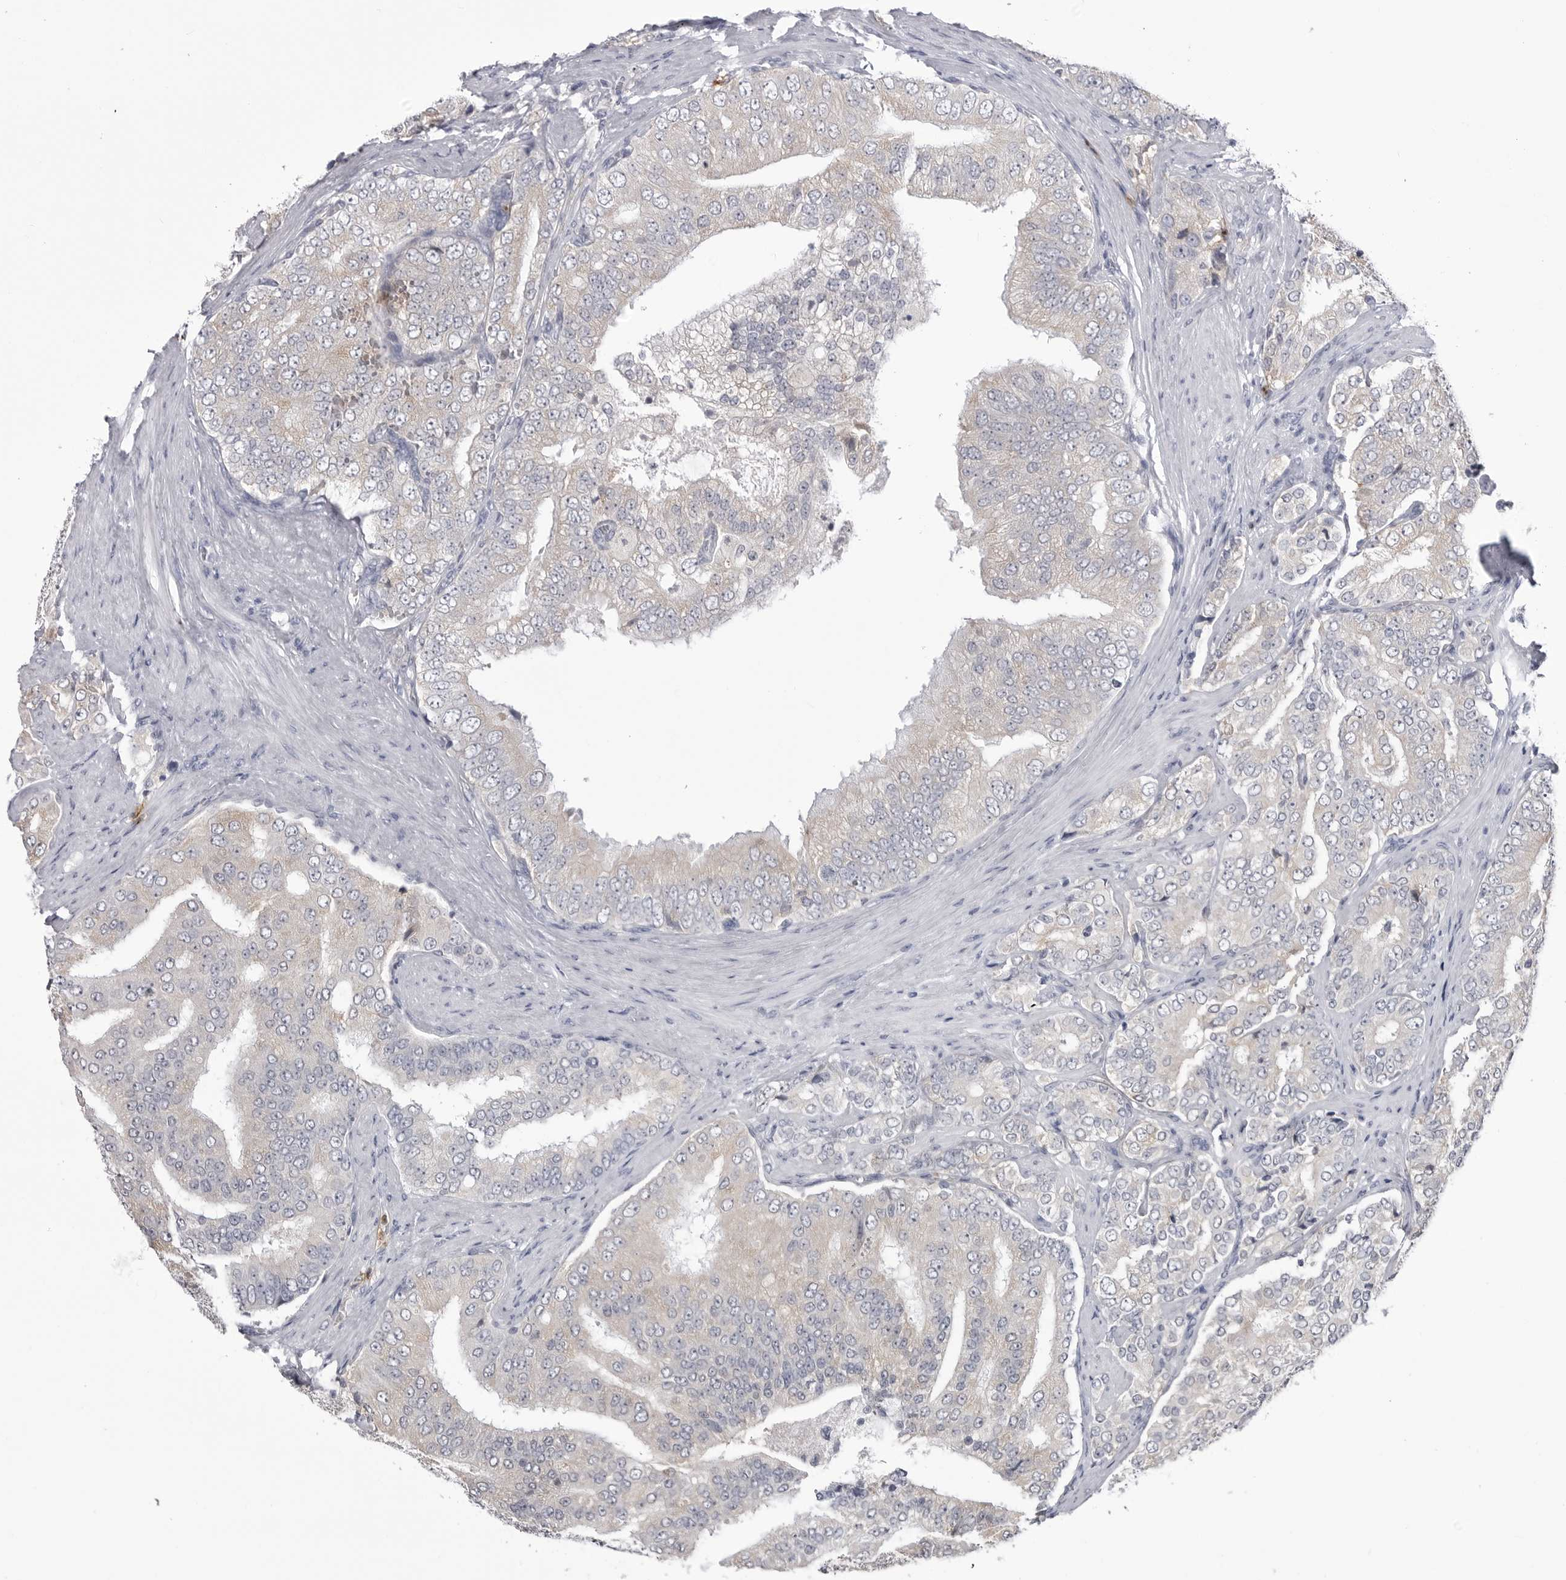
{"staining": {"intensity": "negative", "quantity": "none", "location": "none"}, "tissue": "prostate cancer", "cell_type": "Tumor cells", "image_type": "cancer", "snomed": [{"axis": "morphology", "description": "Adenocarcinoma, High grade"}, {"axis": "topography", "description": "Prostate"}], "caption": "Tumor cells are negative for protein expression in human prostate high-grade adenocarcinoma.", "gene": "STAP2", "patient": {"sex": "male", "age": 58}}